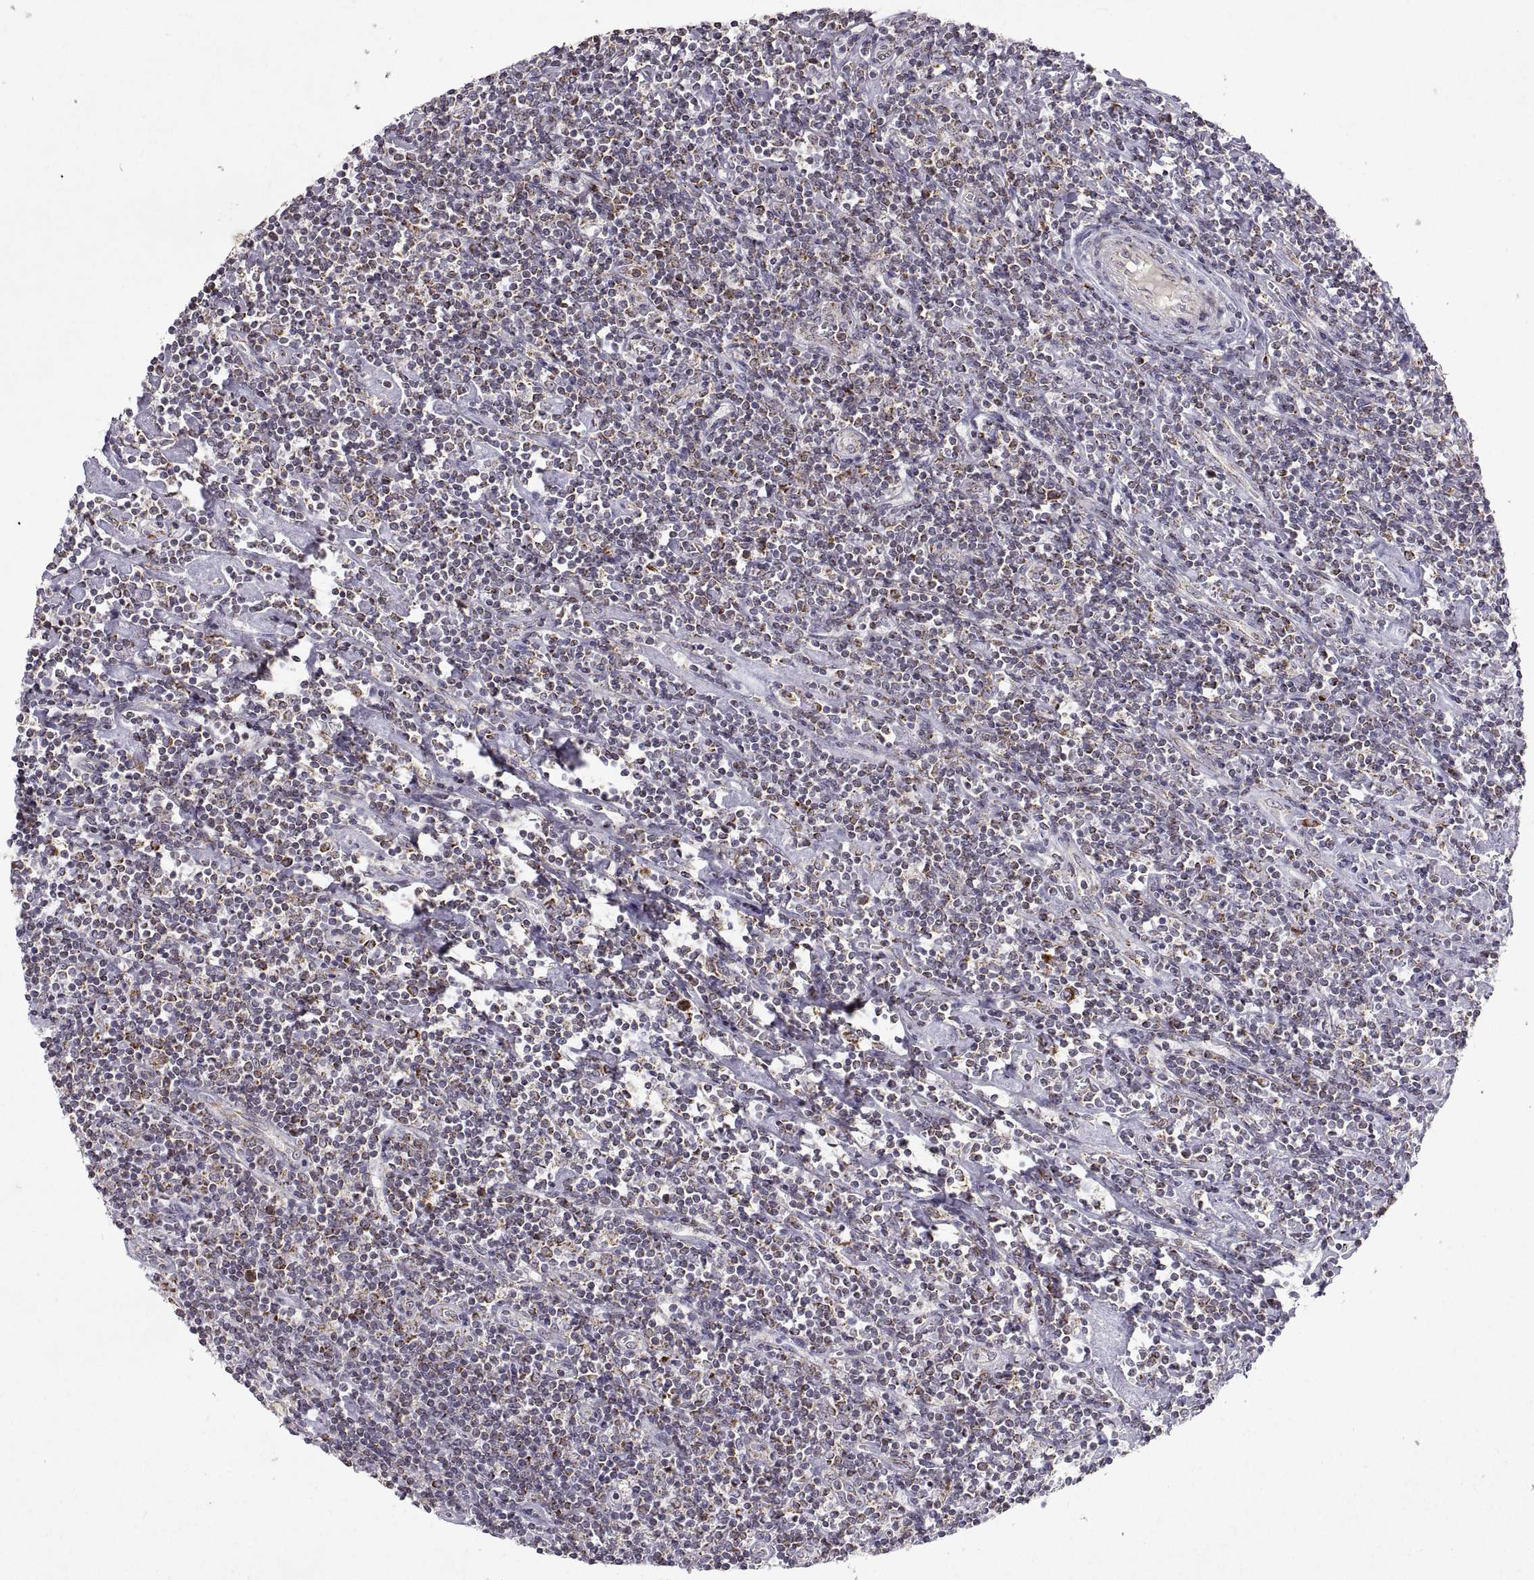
{"staining": {"intensity": "negative", "quantity": "none", "location": "none"}, "tissue": "lymphoma", "cell_type": "Tumor cells", "image_type": "cancer", "snomed": [{"axis": "morphology", "description": "Hodgkin's disease, NOS"}, {"axis": "topography", "description": "Lymph node"}], "caption": "DAB (3,3'-diaminobenzidine) immunohistochemical staining of human Hodgkin's disease demonstrates no significant staining in tumor cells.", "gene": "MANBAL", "patient": {"sex": "male", "age": 40}}